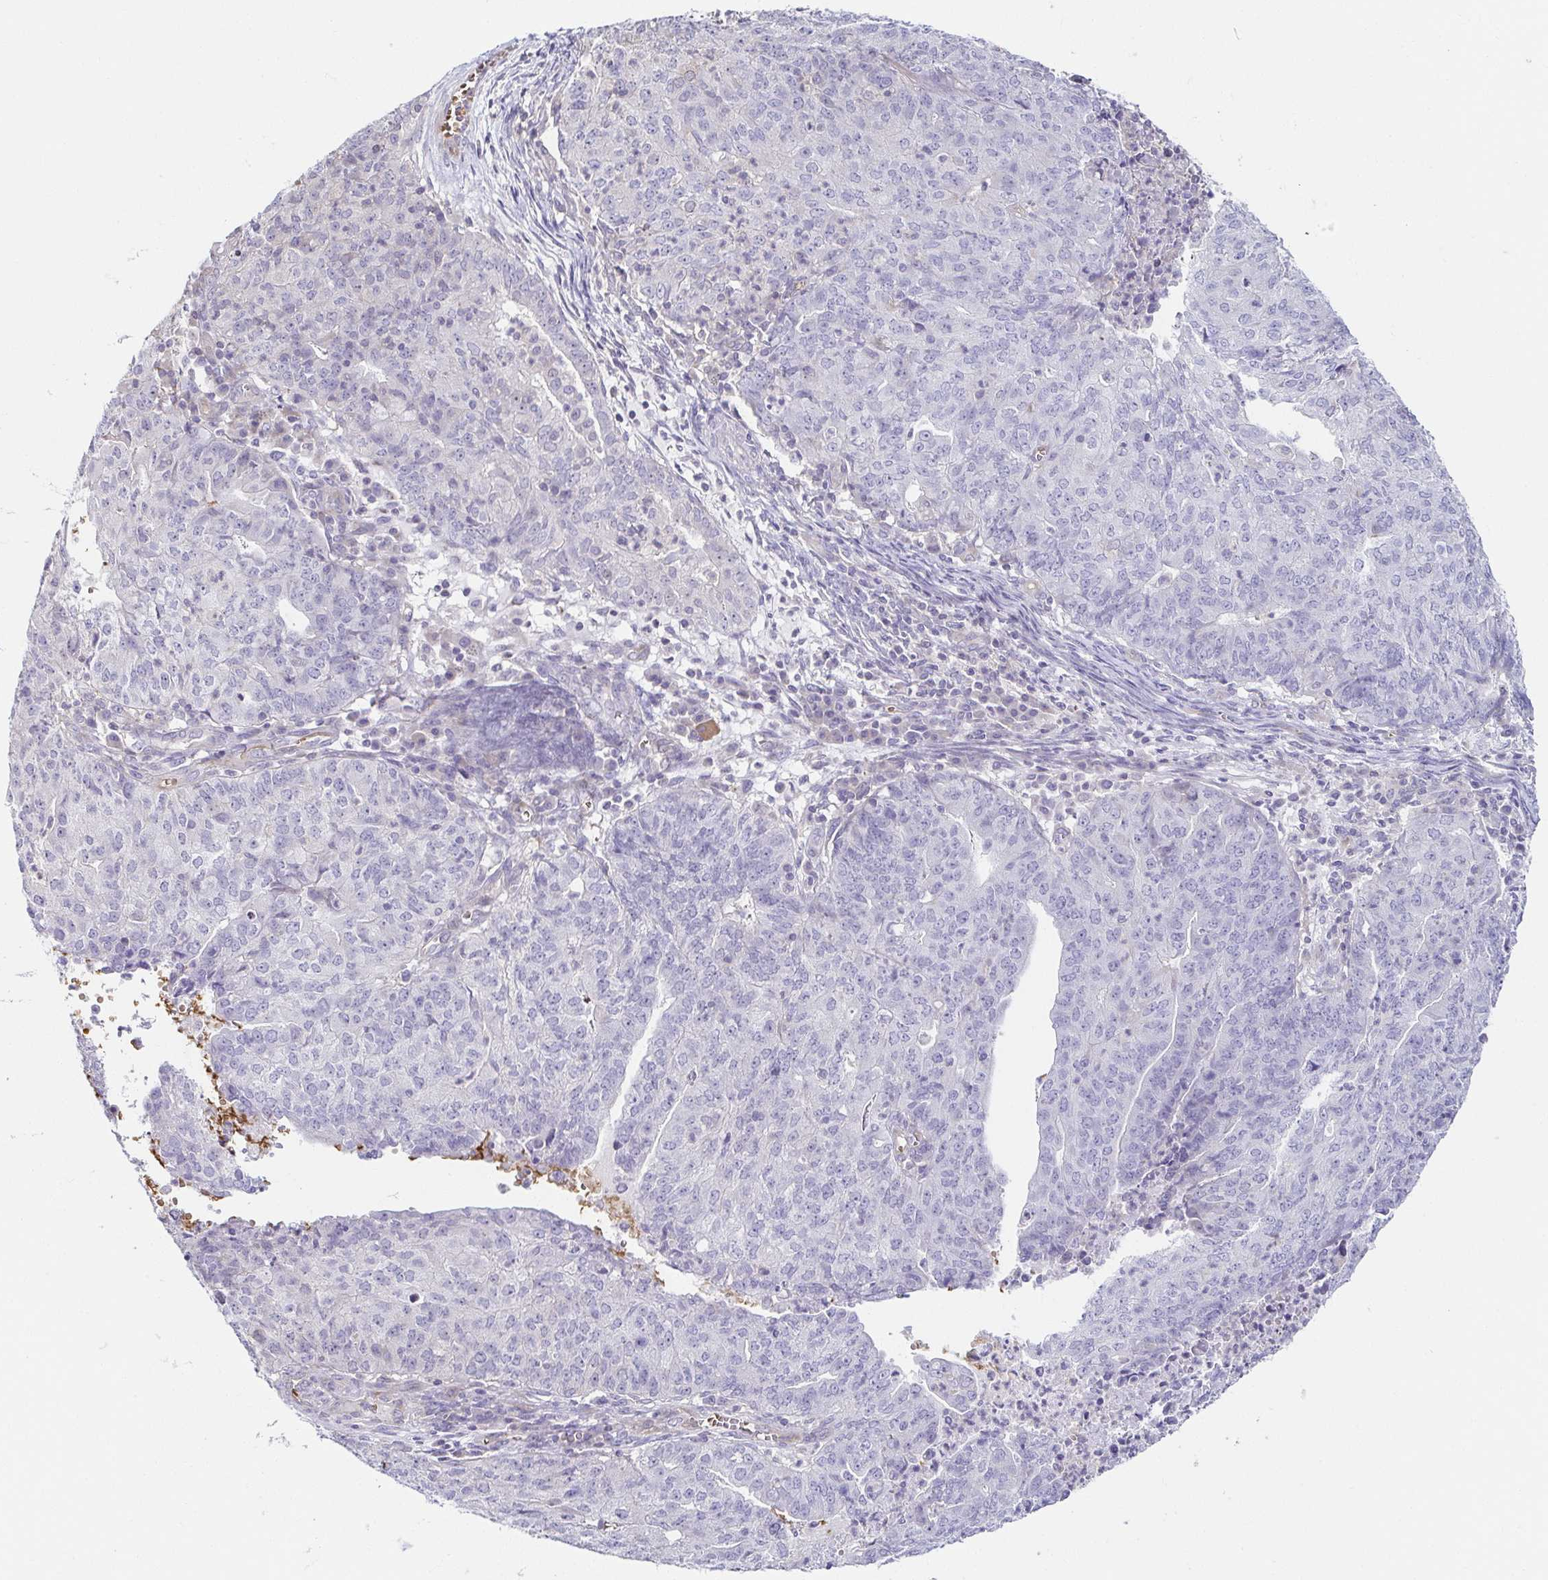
{"staining": {"intensity": "negative", "quantity": "none", "location": "none"}, "tissue": "endometrial cancer", "cell_type": "Tumor cells", "image_type": "cancer", "snomed": [{"axis": "morphology", "description": "Adenocarcinoma, NOS"}, {"axis": "topography", "description": "Endometrium"}], "caption": "Endometrial cancer was stained to show a protein in brown. There is no significant staining in tumor cells.", "gene": "FAM162B", "patient": {"sex": "female", "age": 82}}